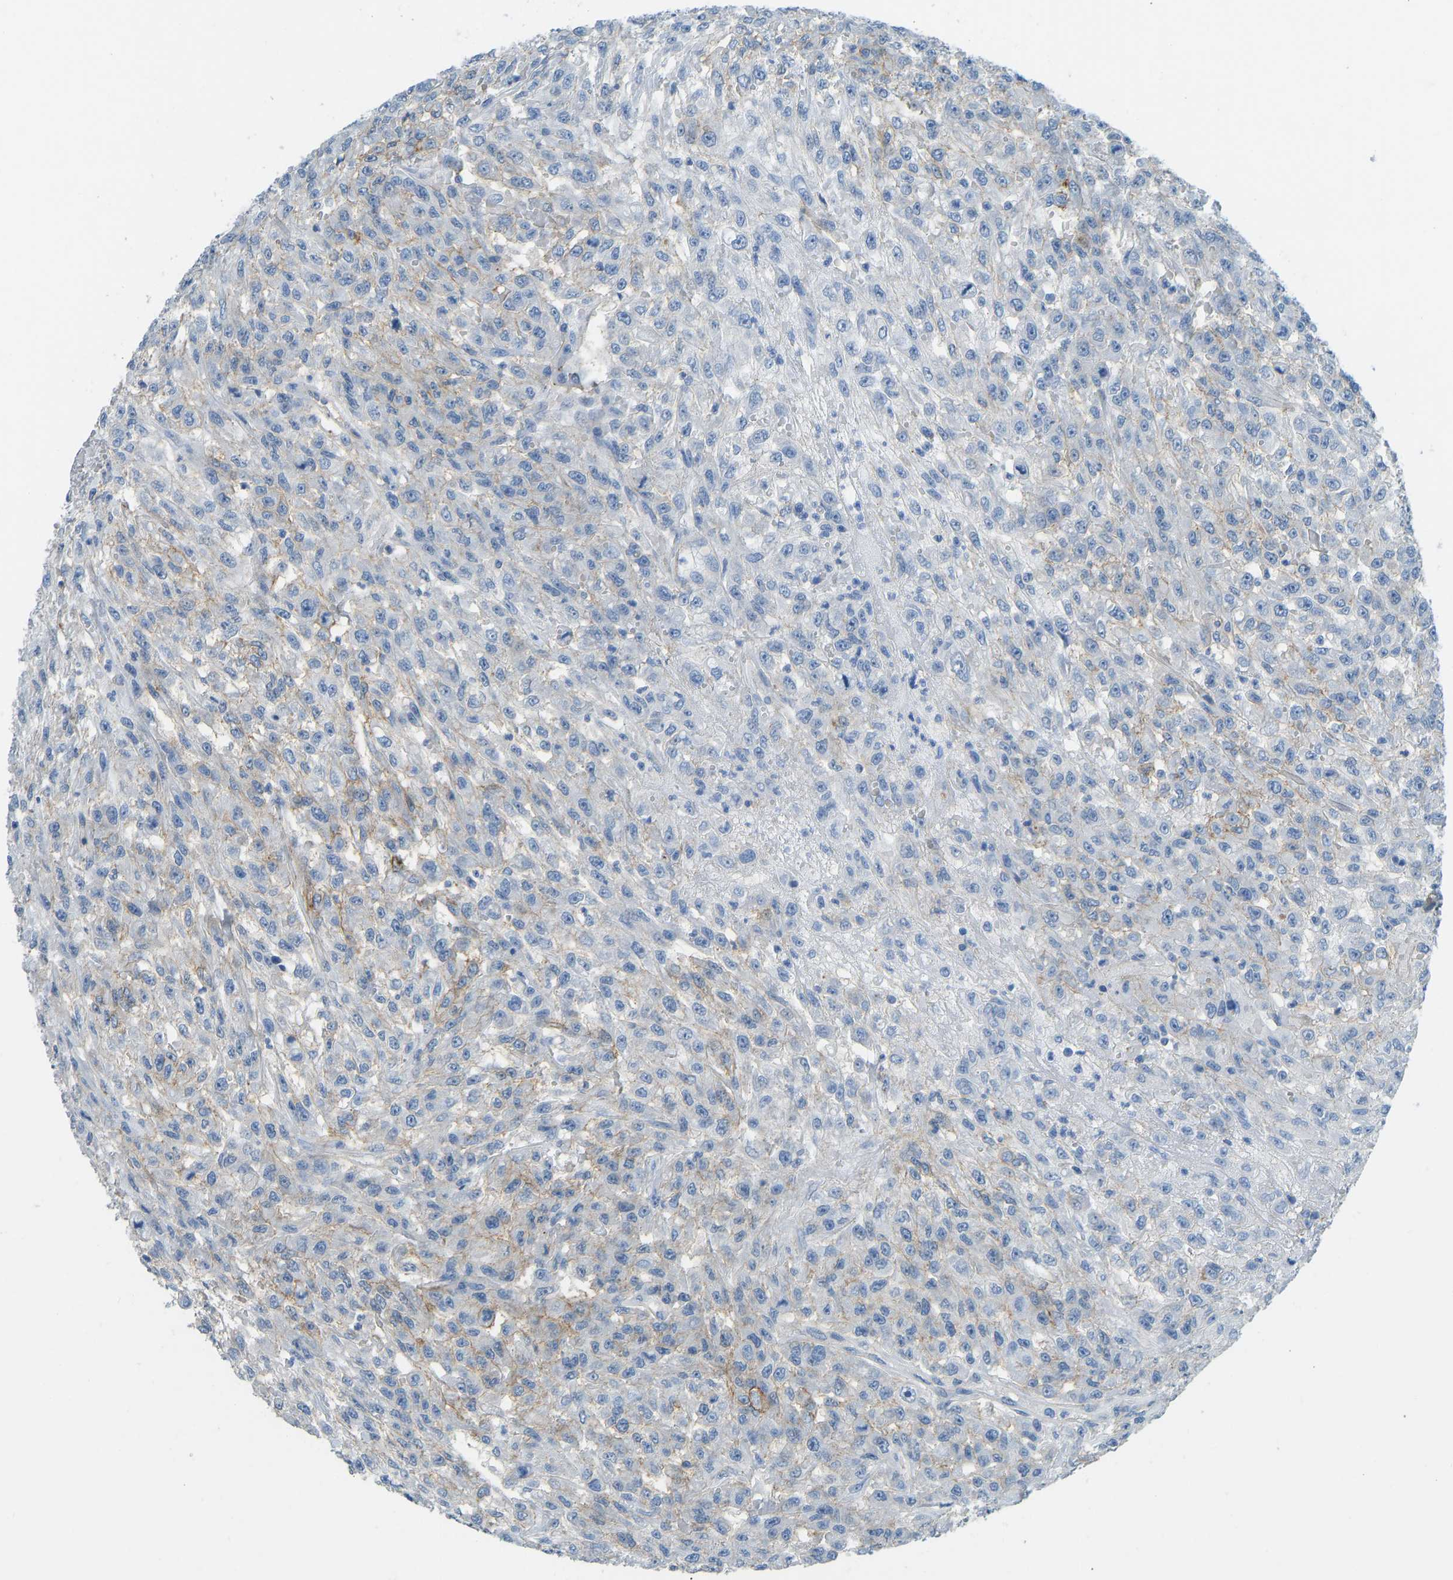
{"staining": {"intensity": "moderate", "quantity": "<25%", "location": "cytoplasmic/membranous"}, "tissue": "urothelial cancer", "cell_type": "Tumor cells", "image_type": "cancer", "snomed": [{"axis": "morphology", "description": "Urothelial carcinoma, High grade"}, {"axis": "topography", "description": "Urinary bladder"}], "caption": "Immunohistochemistry (IHC) histopathology image of human urothelial cancer stained for a protein (brown), which exhibits low levels of moderate cytoplasmic/membranous positivity in about <25% of tumor cells.", "gene": "ATP1A1", "patient": {"sex": "male", "age": 46}}